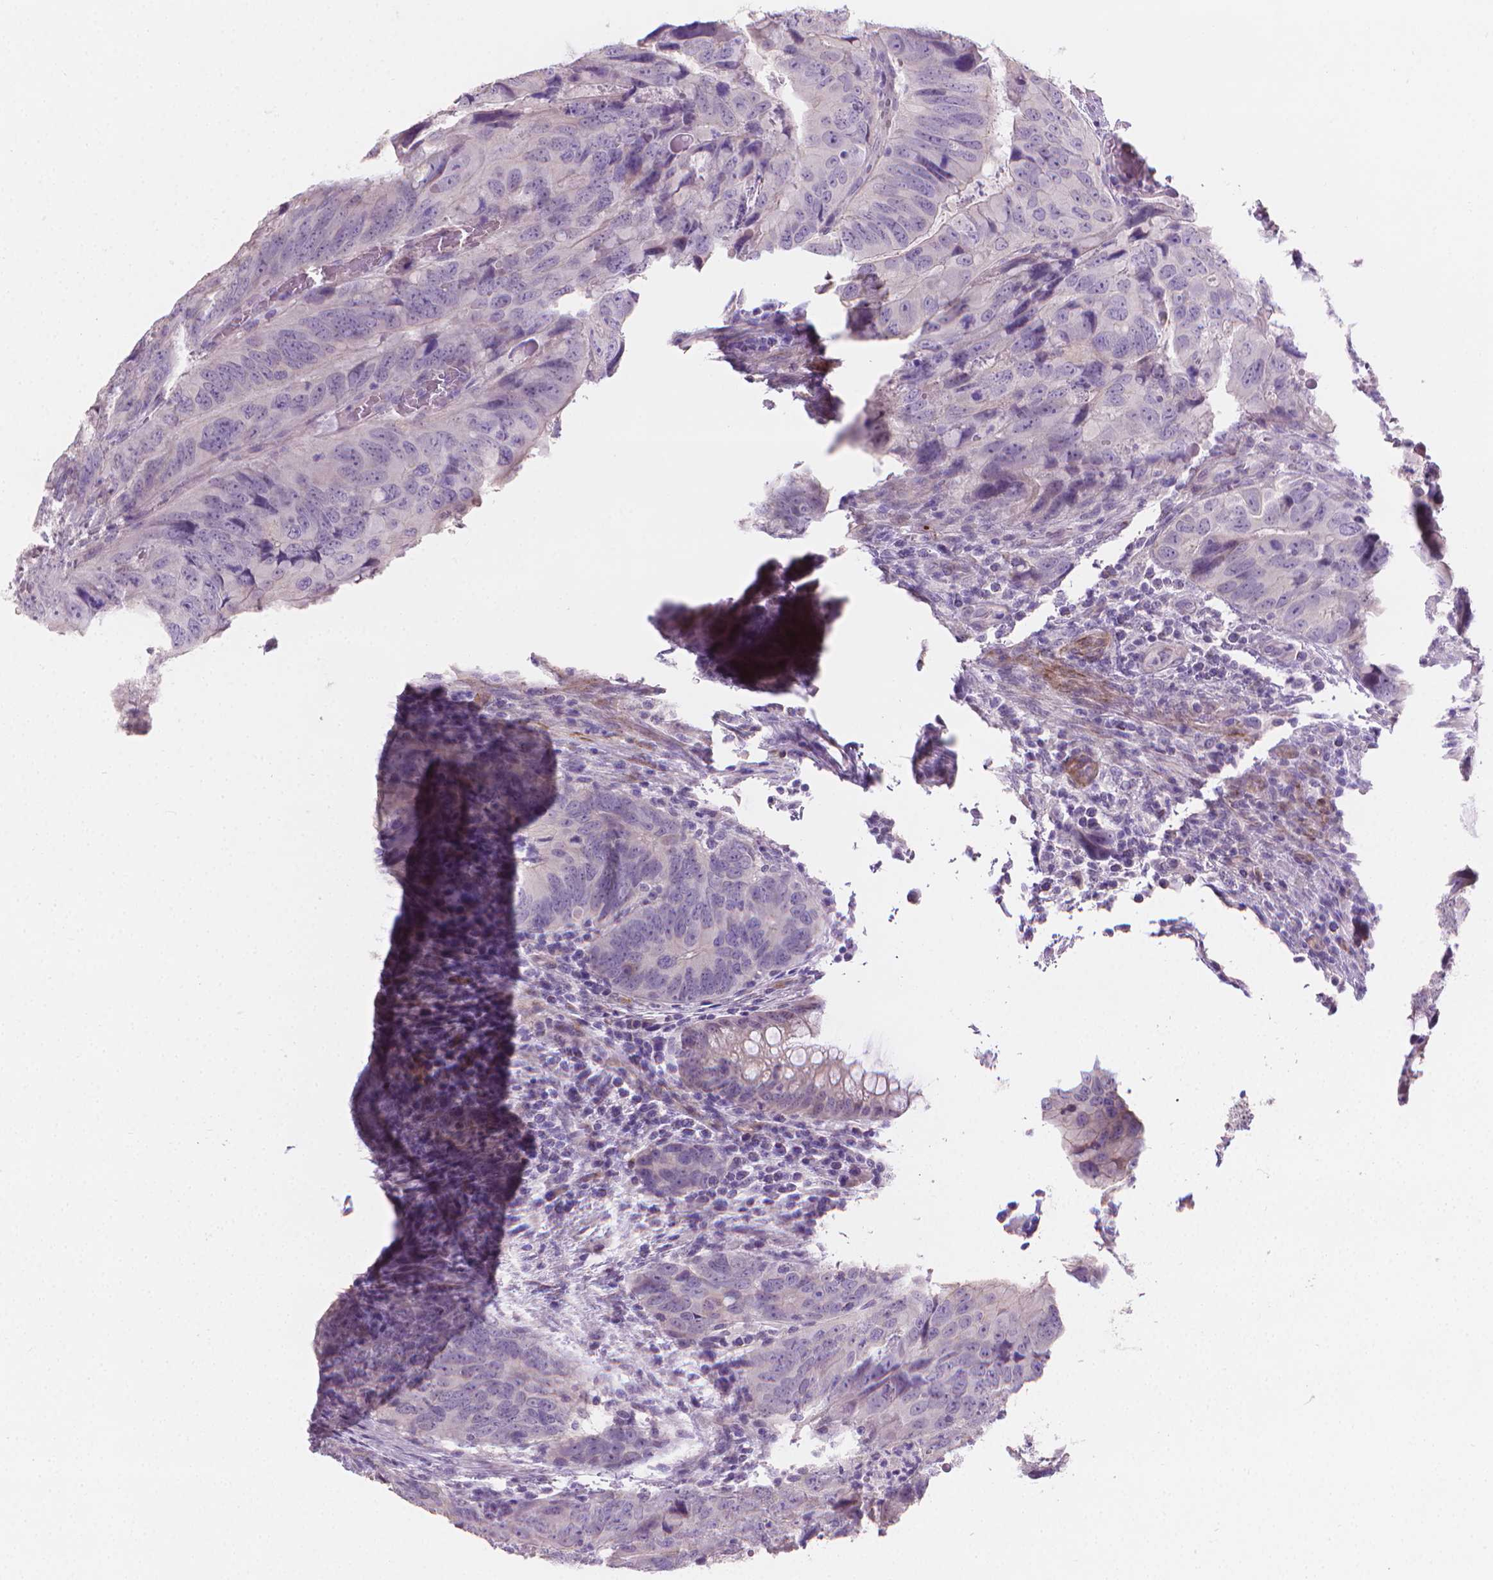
{"staining": {"intensity": "negative", "quantity": "none", "location": "none"}, "tissue": "colorectal cancer", "cell_type": "Tumor cells", "image_type": "cancer", "snomed": [{"axis": "morphology", "description": "Adenocarcinoma, NOS"}, {"axis": "topography", "description": "Colon"}], "caption": "A histopathology image of human colorectal adenocarcinoma is negative for staining in tumor cells.", "gene": "GSDMA", "patient": {"sex": "male", "age": 79}}